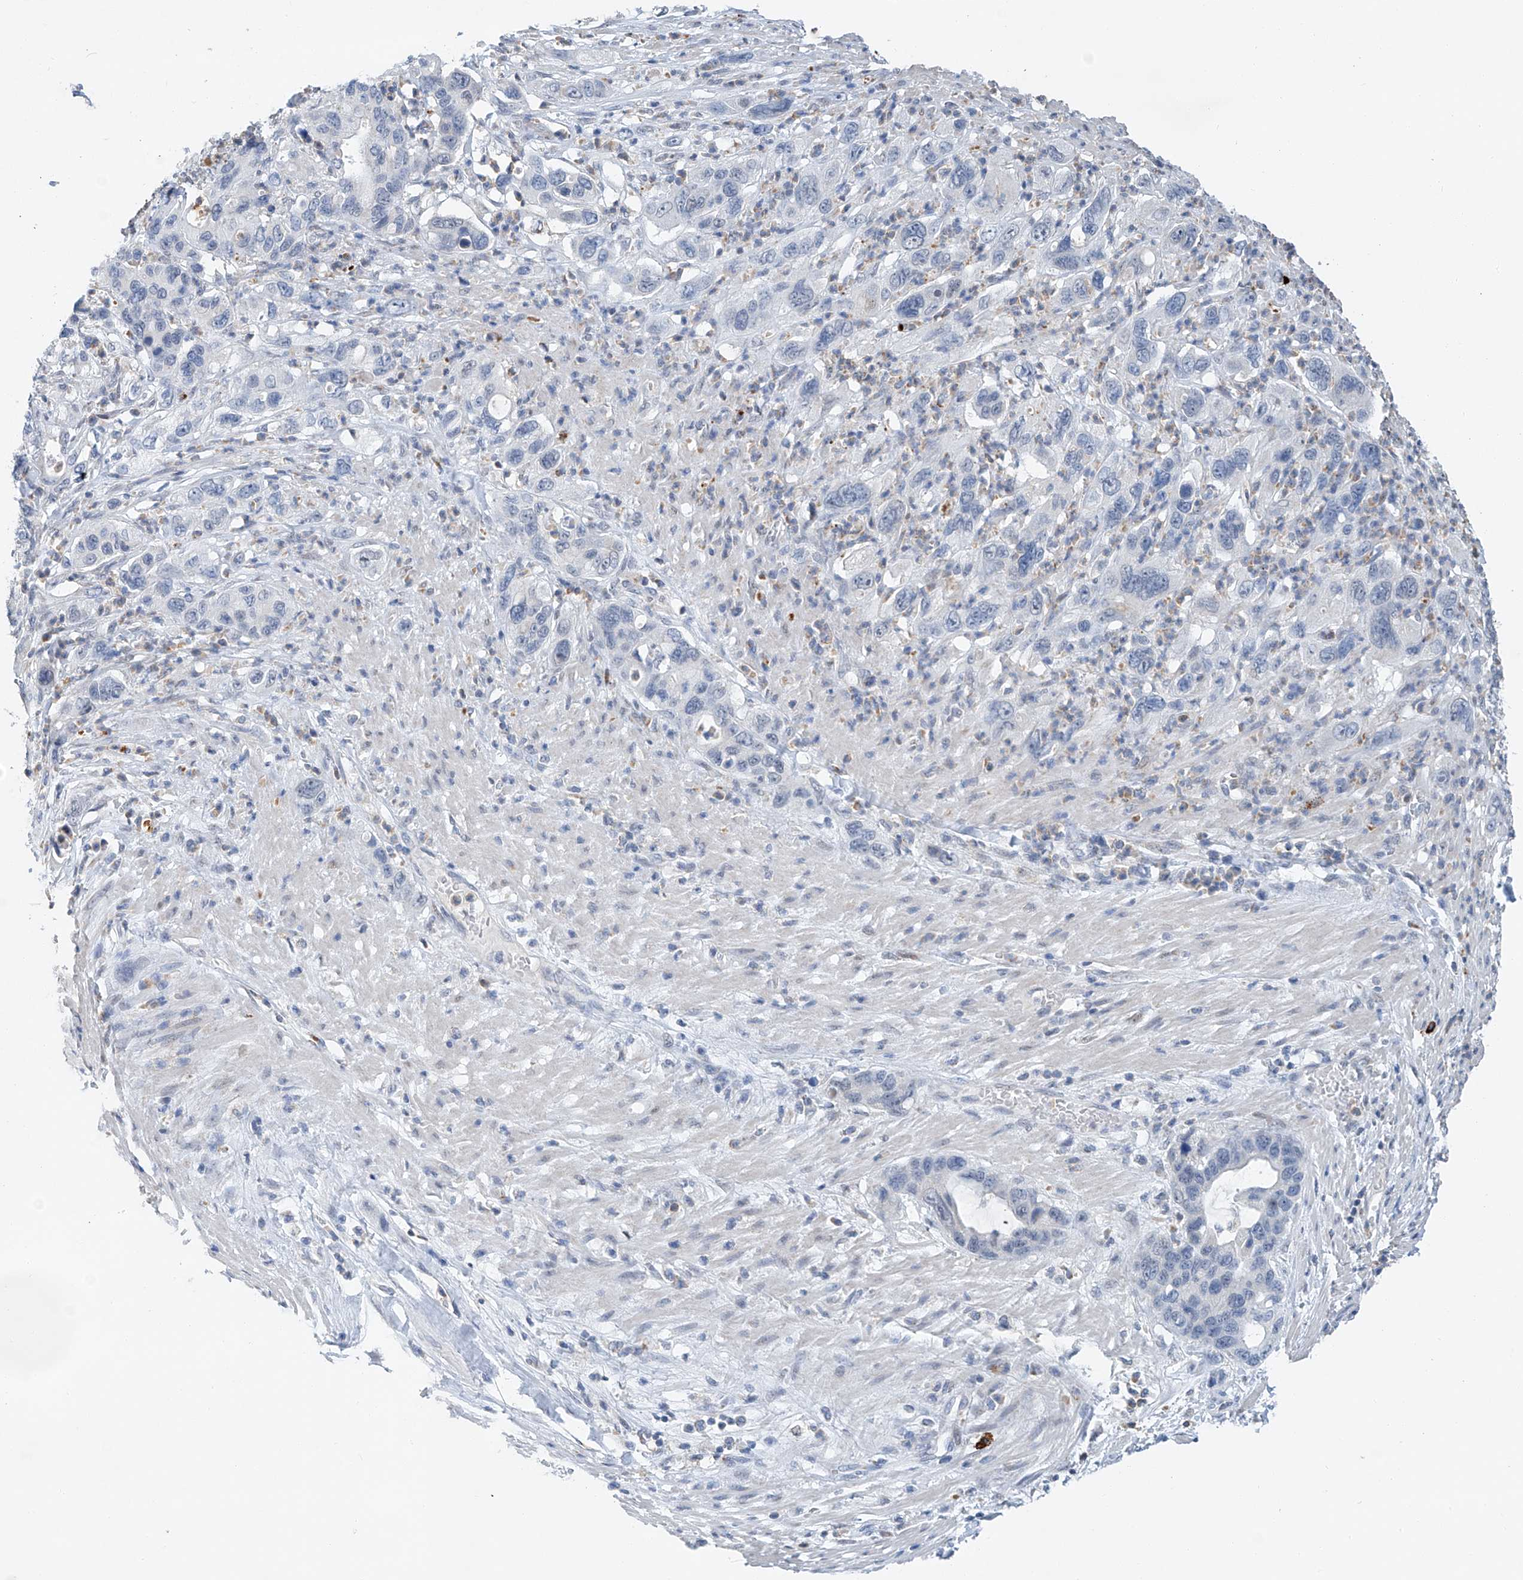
{"staining": {"intensity": "negative", "quantity": "none", "location": "none"}, "tissue": "pancreatic cancer", "cell_type": "Tumor cells", "image_type": "cancer", "snomed": [{"axis": "morphology", "description": "Adenocarcinoma, NOS"}, {"axis": "topography", "description": "Pancreas"}], "caption": "Pancreatic cancer (adenocarcinoma) stained for a protein using immunohistochemistry exhibits no expression tumor cells.", "gene": "KLF15", "patient": {"sex": "female", "age": 71}}